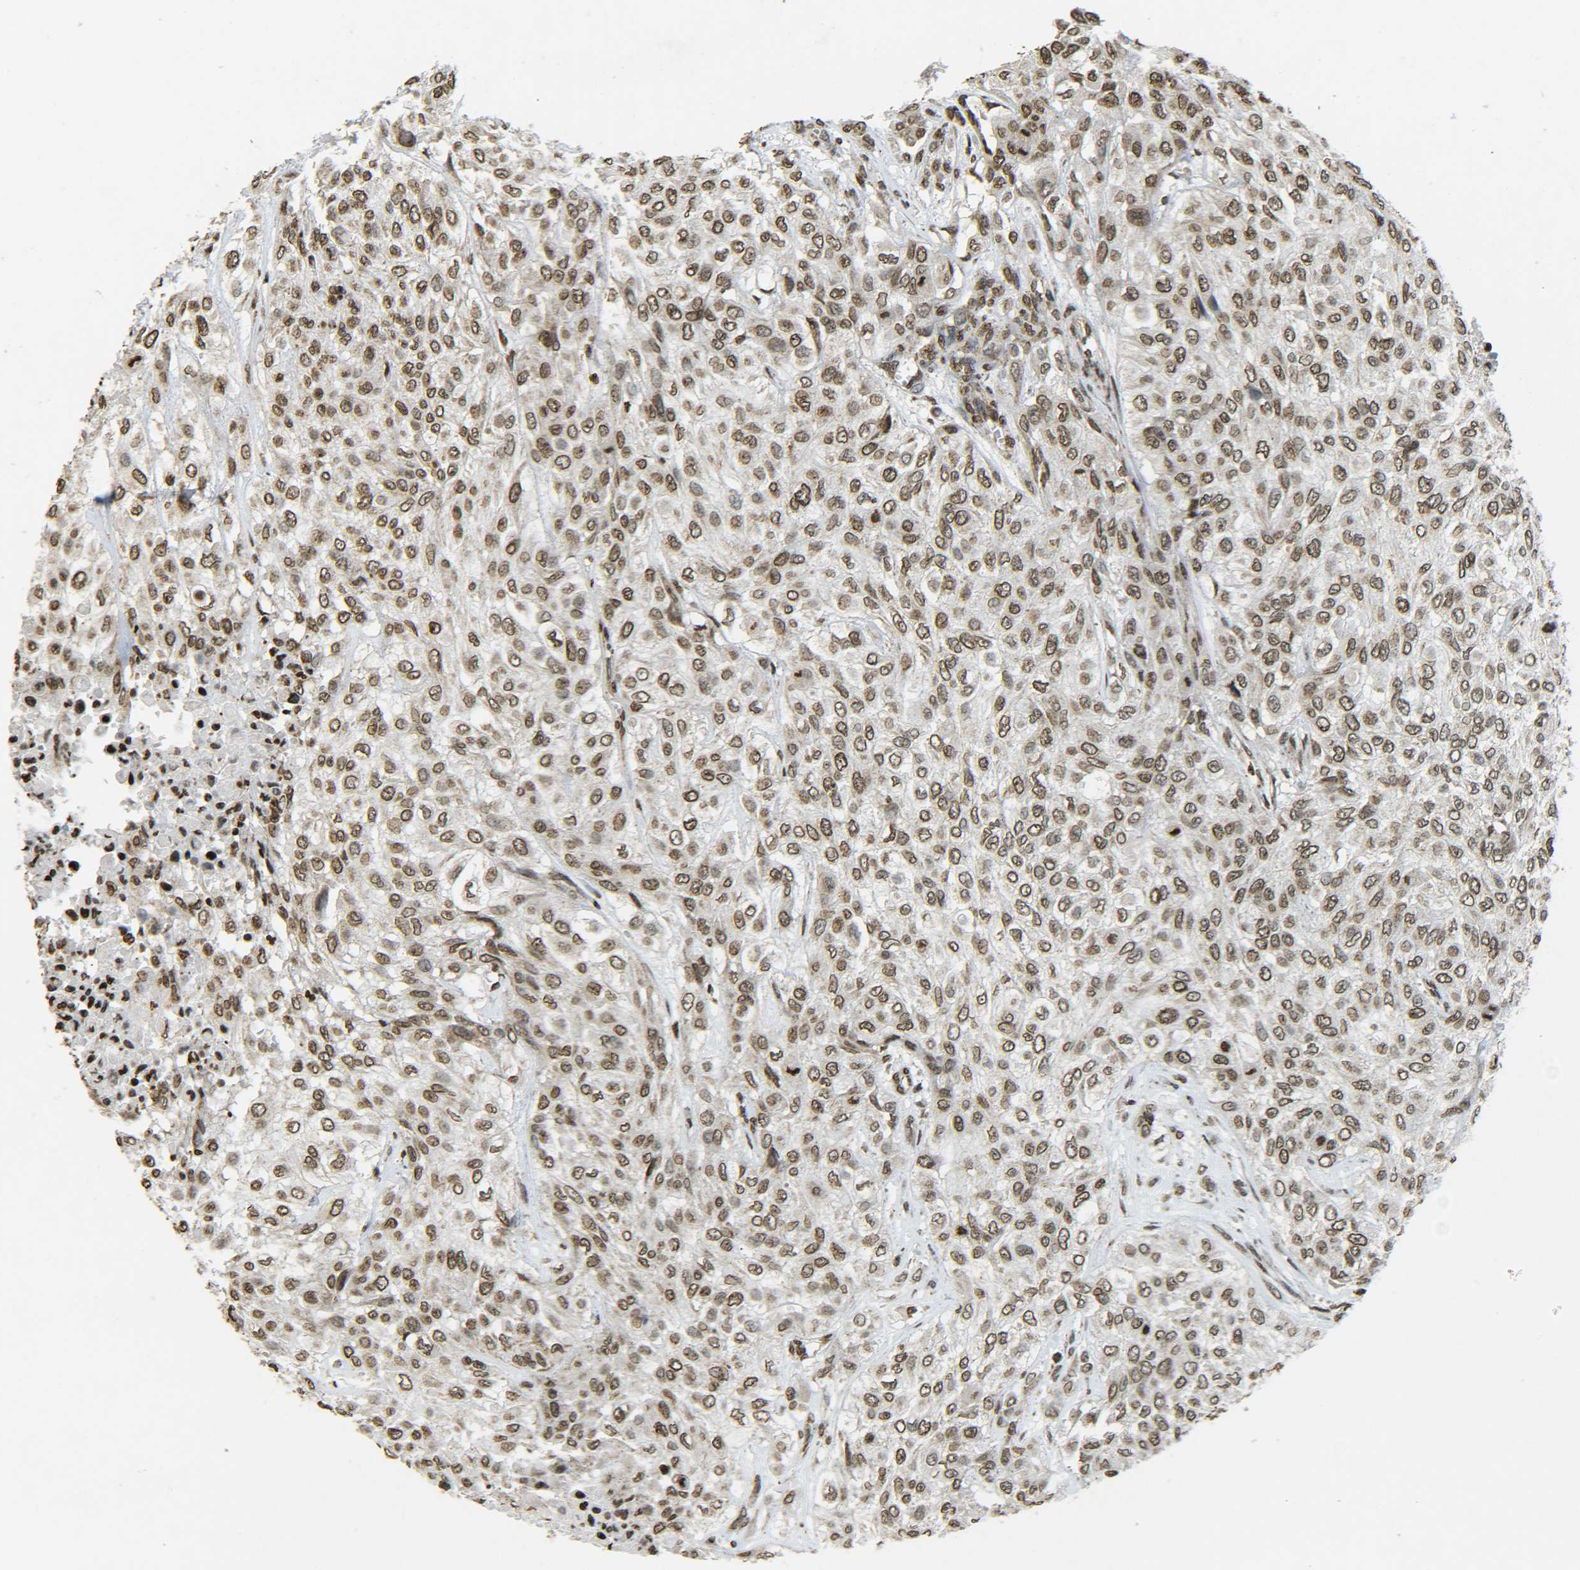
{"staining": {"intensity": "moderate", "quantity": ">75%", "location": "nuclear"}, "tissue": "urothelial cancer", "cell_type": "Tumor cells", "image_type": "cancer", "snomed": [{"axis": "morphology", "description": "Urothelial carcinoma, High grade"}, {"axis": "topography", "description": "Urinary bladder"}], "caption": "Brown immunohistochemical staining in human urothelial cancer demonstrates moderate nuclear staining in approximately >75% of tumor cells.", "gene": "NEUROG2", "patient": {"sex": "male", "age": 57}}